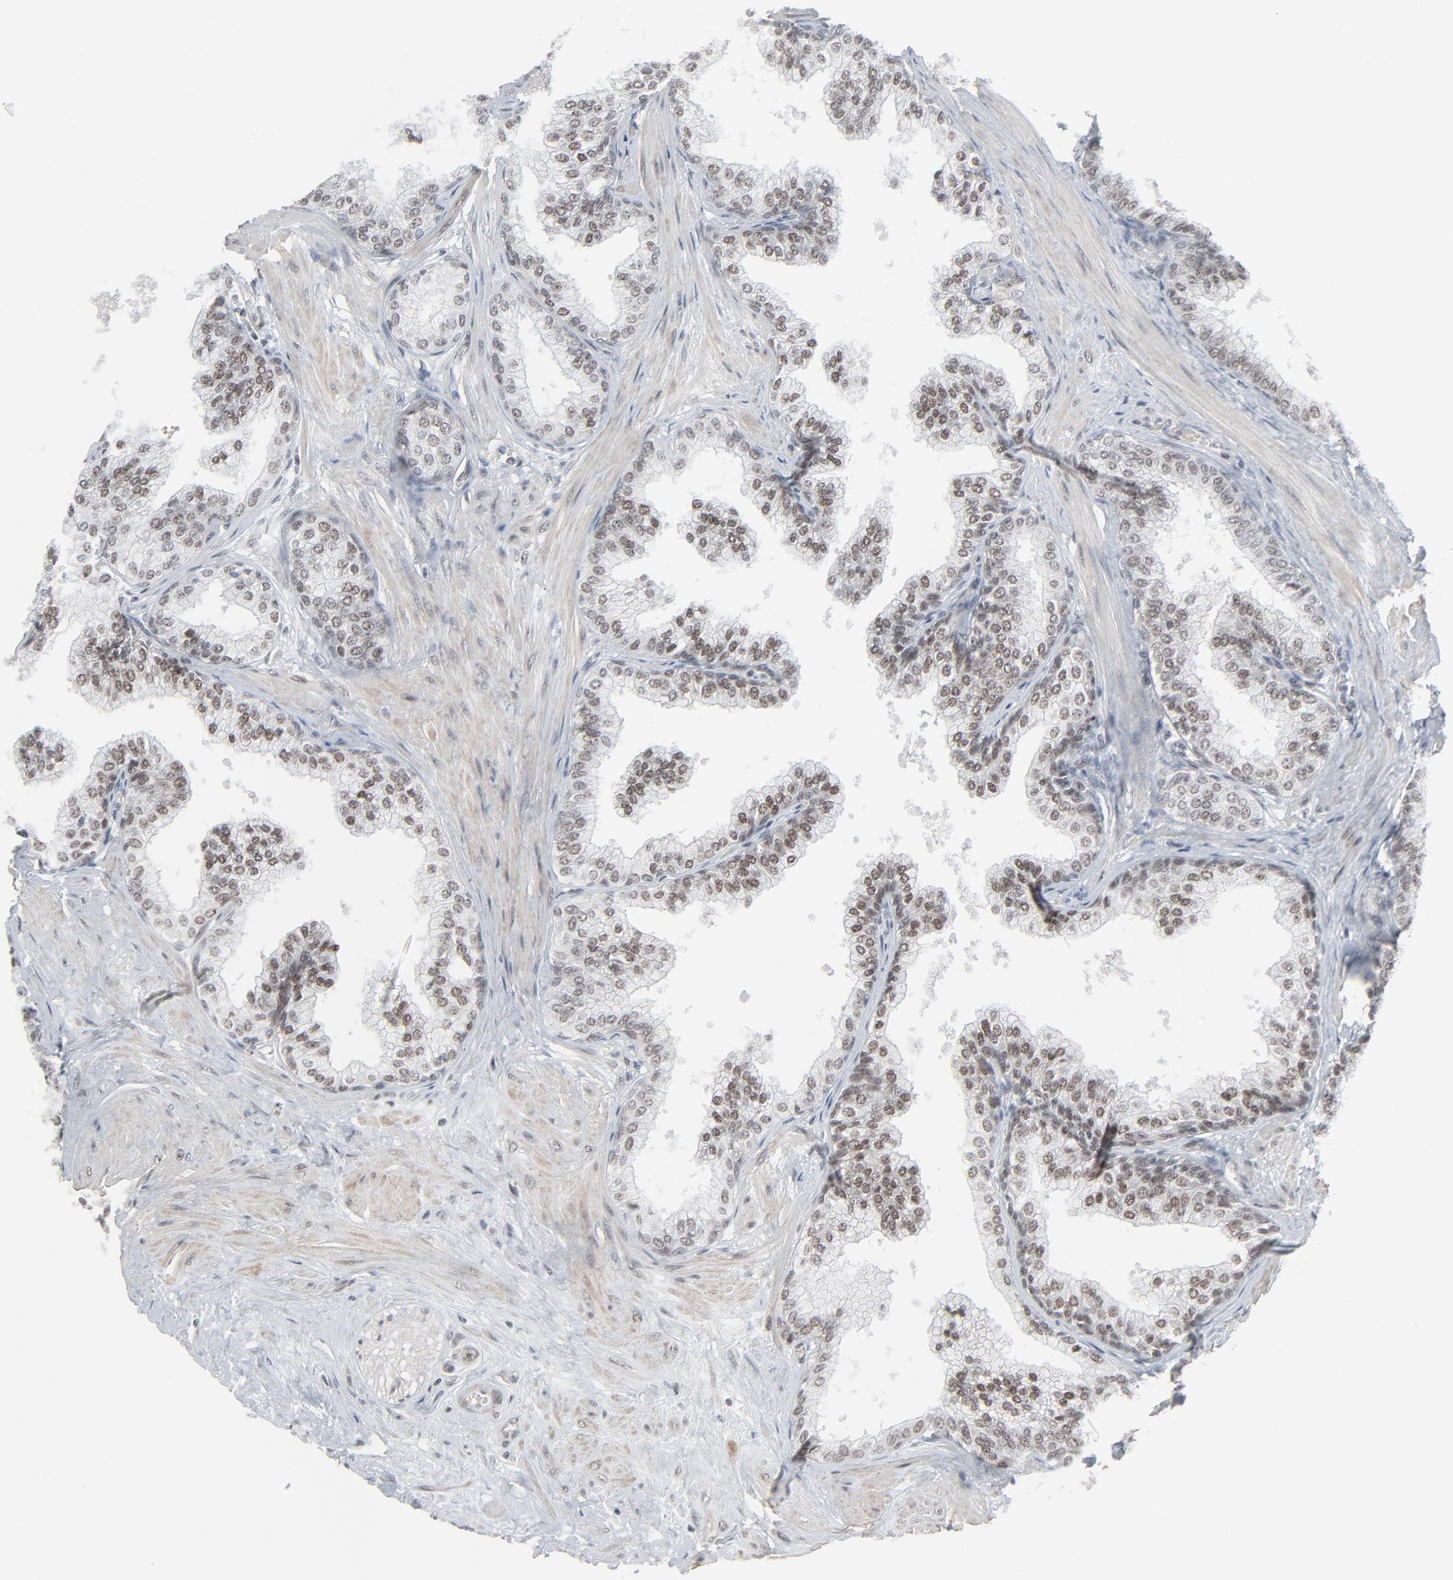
{"staining": {"intensity": "moderate", "quantity": ">75%", "location": "nuclear"}, "tissue": "prostate", "cell_type": "Glandular cells", "image_type": "normal", "snomed": [{"axis": "morphology", "description": "Normal tissue, NOS"}, {"axis": "topography", "description": "Prostate"}], "caption": "Immunohistochemistry (DAB (3,3'-diaminobenzidine)) staining of benign human prostate exhibits moderate nuclear protein staining in about >75% of glandular cells.", "gene": "FBXO28", "patient": {"sex": "male", "age": 60}}